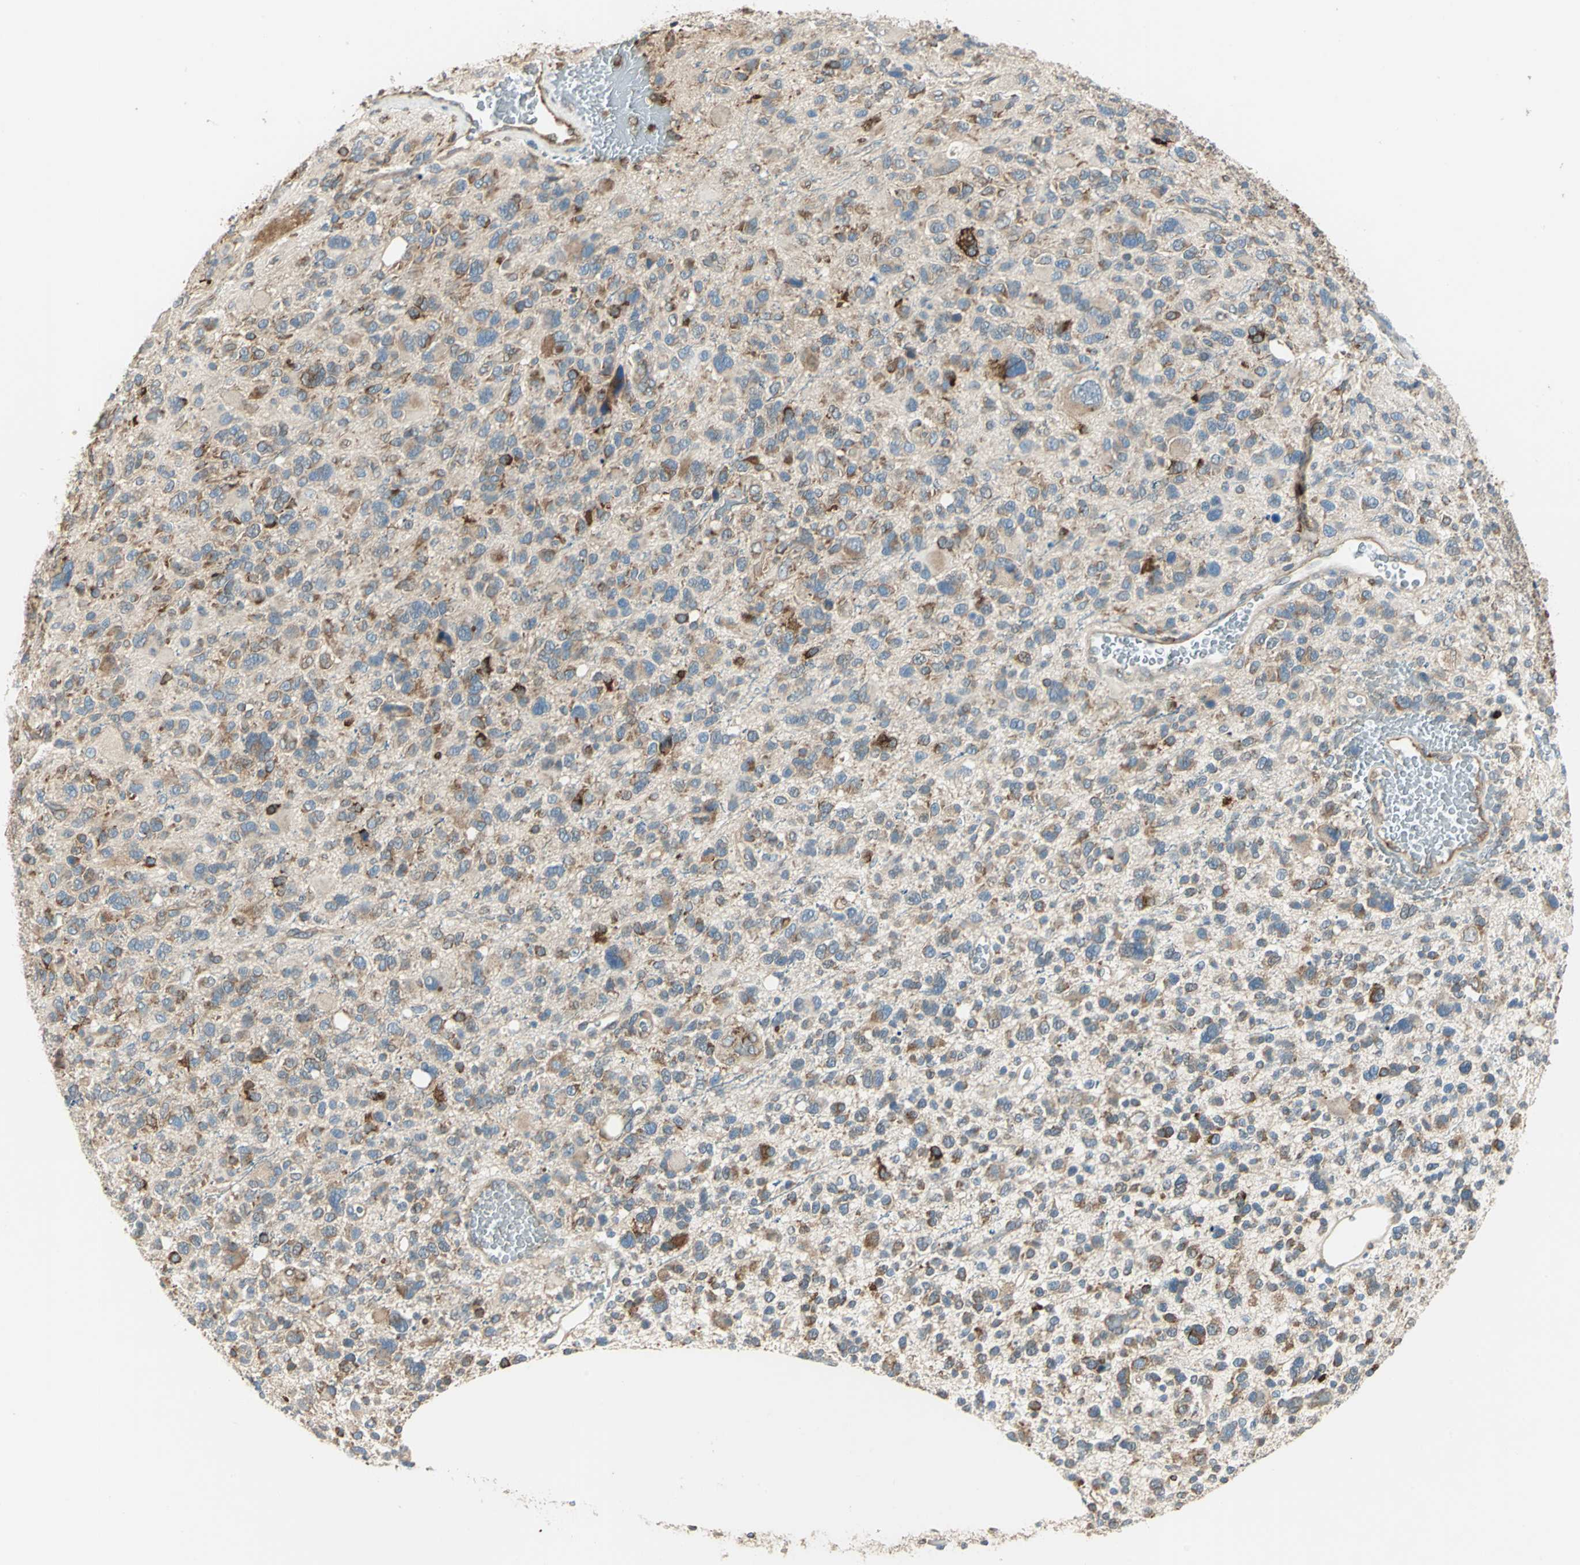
{"staining": {"intensity": "moderate", "quantity": ">75%", "location": "cytoplasmic/membranous"}, "tissue": "glioma", "cell_type": "Tumor cells", "image_type": "cancer", "snomed": [{"axis": "morphology", "description": "Glioma, malignant, High grade"}, {"axis": "topography", "description": "Brain"}], "caption": "Human malignant glioma (high-grade) stained for a protein (brown) displays moderate cytoplasmic/membranous positive staining in approximately >75% of tumor cells.", "gene": "PDIA4", "patient": {"sex": "male", "age": 48}}